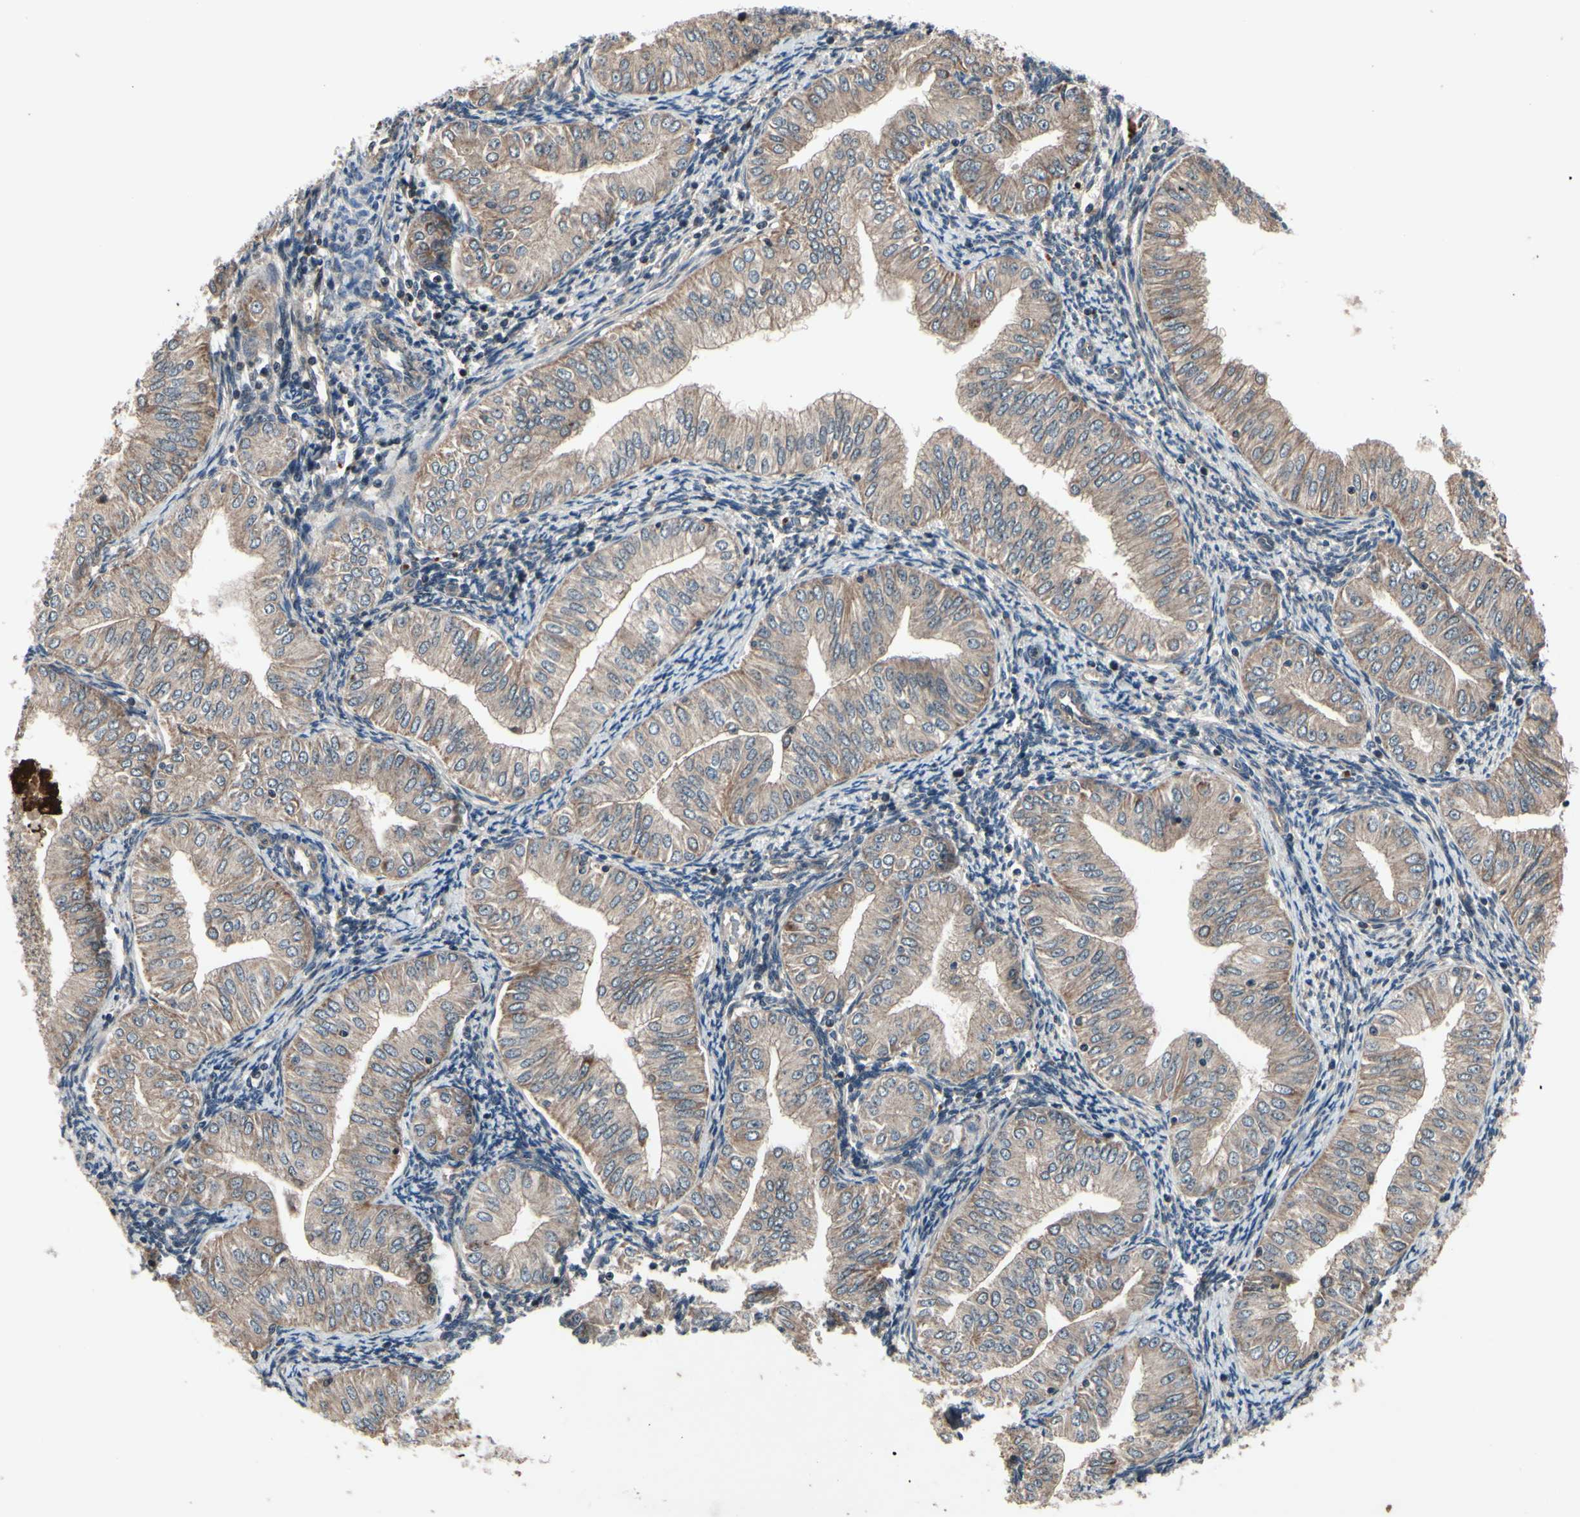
{"staining": {"intensity": "weak", "quantity": ">75%", "location": "cytoplasmic/membranous"}, "tissue": "endometrial cancer", "cell_type": "Tumor cells", "image_type": "cancer", "snomed": [{"axis": "morphology", "description": "Normal tissue, NOS"}, {"axis": "morphology", "description": "Adenocarcinoma, NOS"}, {"axis": "topography", "description": "Endometrium"}], "caption": "This image exhibits immunohistochemistry (IHC) staining of human endometrial adenocarcinoma, with low weak cytoplasmic/membranous staining in approximately >75% of tumor cells.", "gene": "MBTPS2", "patient": {"sex": "female", "age": 53}}